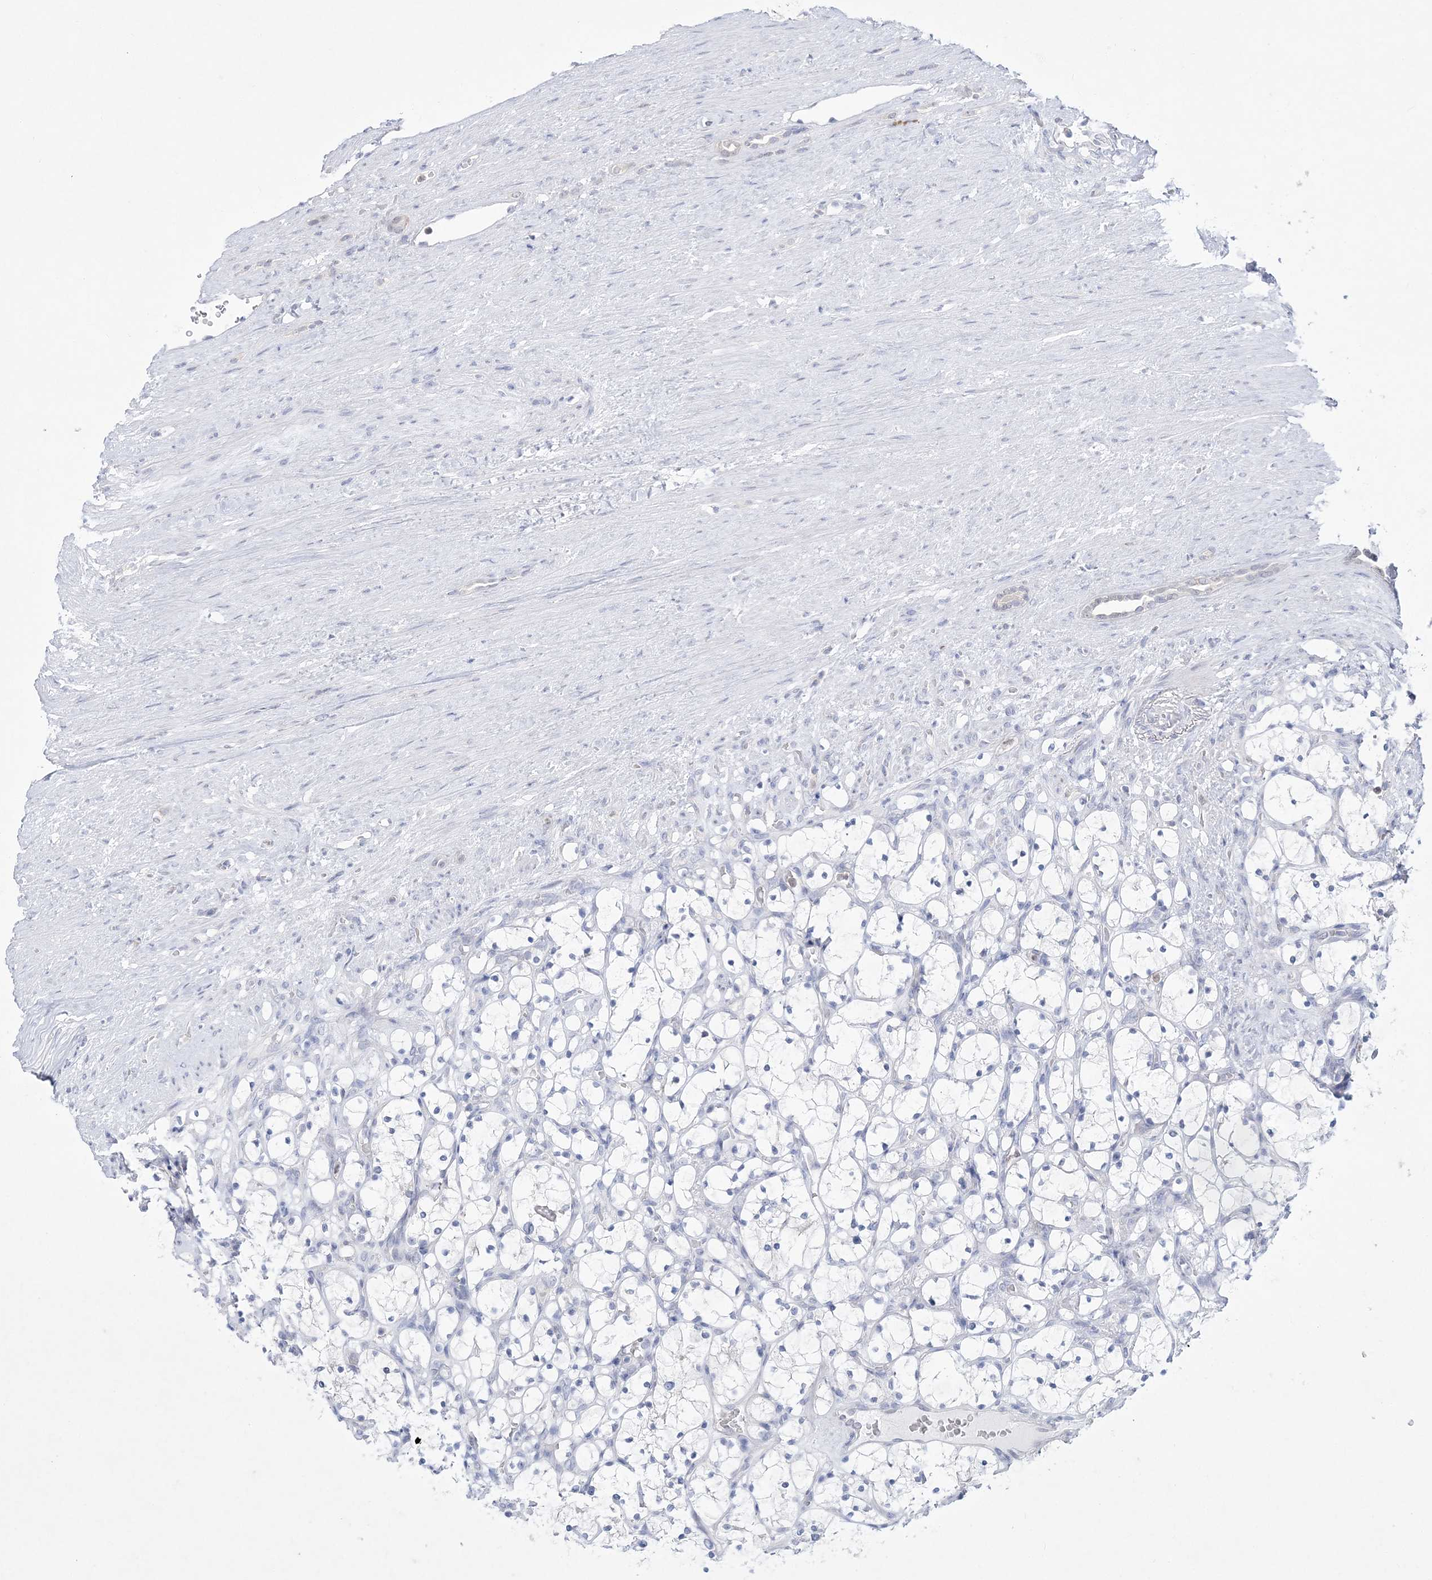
{"staining": {"intensity": "negative", "quantity": "none", "location": "none"}, "tissue": "renal cancer", "cell_type": "Tumor cells", "image_type": "cancer", "snomed": [{"axis": "morphology", "description": "Adenocarcinoma, NOS"}, {"axis": "topography", "description": "Kidney"}], "caption": "Renal cancer (adenocarcinoma) was stained to show a protein in brown. There is no significant positivity in tumor cells.", "gene": "WDR27", "patient": {"sex": "female", "age": 69}}